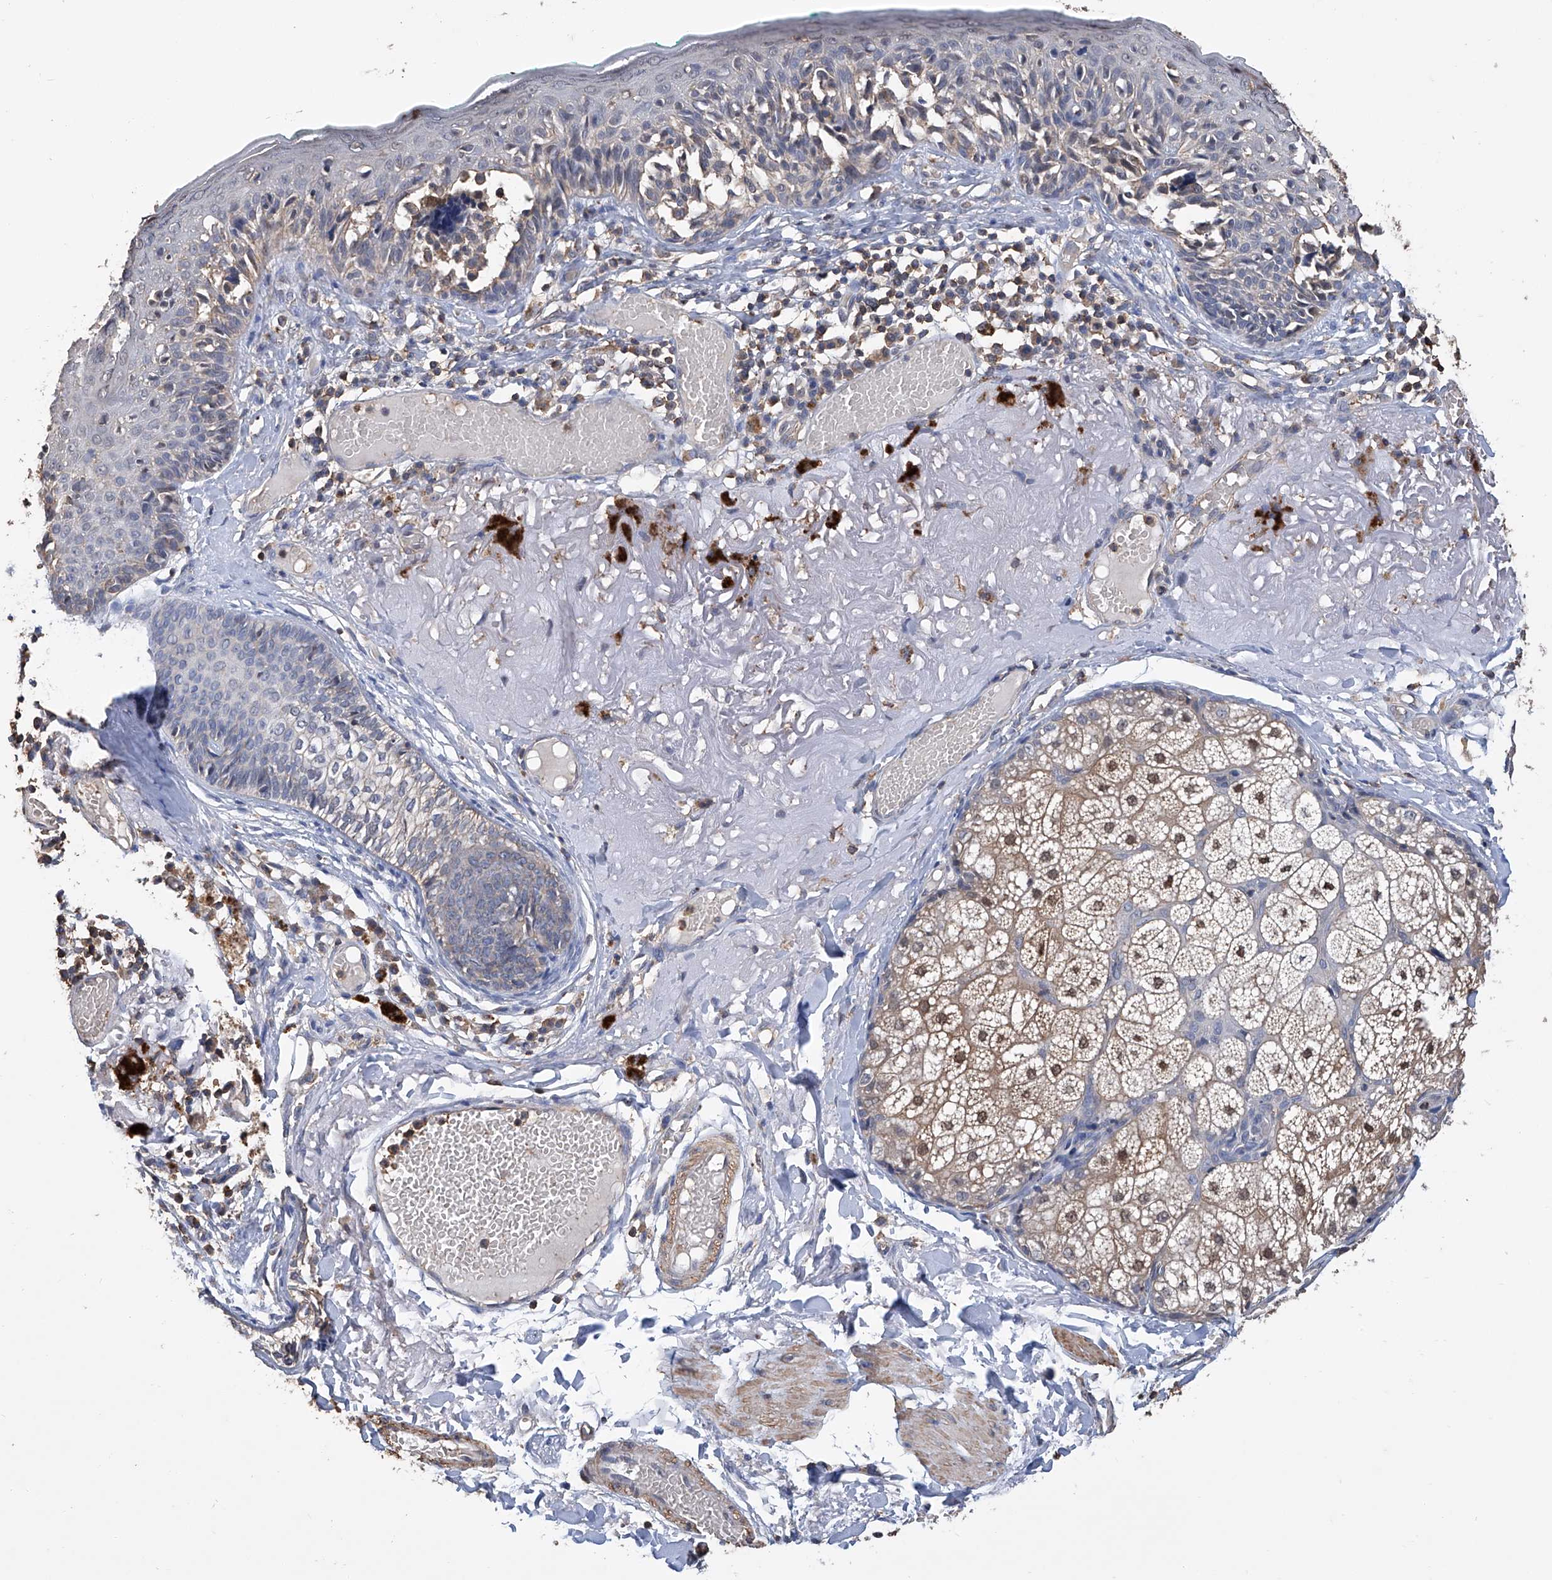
{"staining": {"intensity": "negative", "quantity": "none", "location": "none"}, "tissue": "melanoma", "cell_type": "Tumor cells", "image_type": "cancer", "snomed": [{"axis": "morphology", "description": "Malignant melanoma in situ"}, {"axis": "morphology", "description": "Malignant melanoma, NOS"}, {"axis": "topography", "description": "Skin"}], "caption": "Protein analysis of melanoma displays no significant expression in tumor cells. The staining is performed using DAB brown chromogen with nuclei counter-stained in using hematoxylin.", "gene": "GPT", "patient": {"sex": "female", "age": 88}}